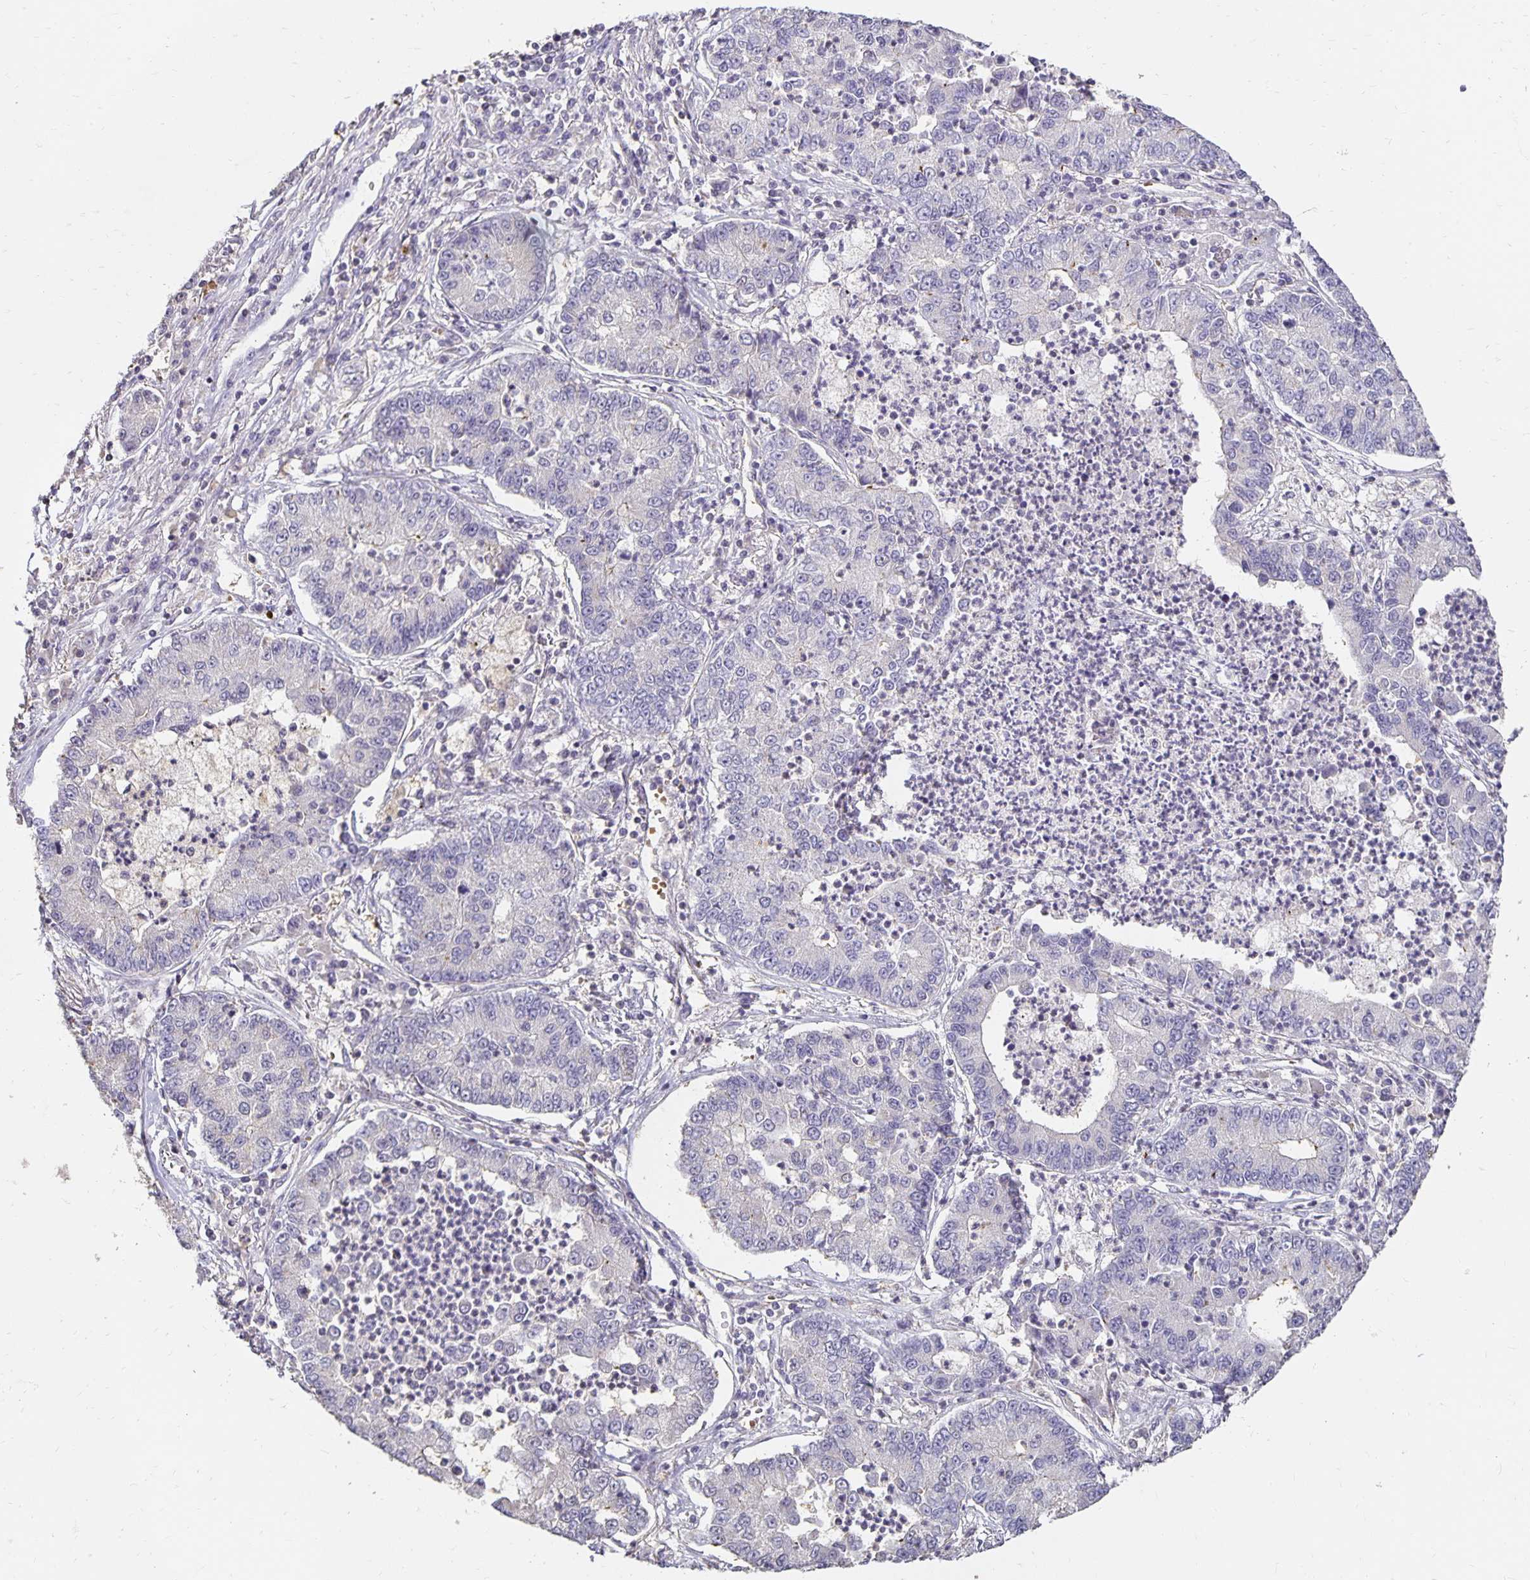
{"staining": {"intensity": "negative", "quantity": "none", "location": "none"}, "tissue": "lung cancer", "cell_type": "Tumor cells", "image_type": "cancer", "snomed": [{"axis": "morphology", "description": "Adenocarcinoma, NOS"}, {"axis": "topography", "description": "Lung"}], "caption": "High power microscopy image of an immunohistochemistry image of lung adenocarcinoma, revealing no significant staining in tumor cells. The staining was performed using DAB (3,3'-diaminobenzidine) to visualize the protein expression in brown, while the nuclei were stained in blue with hematoxylin (Magnification: 20x).", "gene": "CST6", "patient": {"sex": "female", "age": 57}}